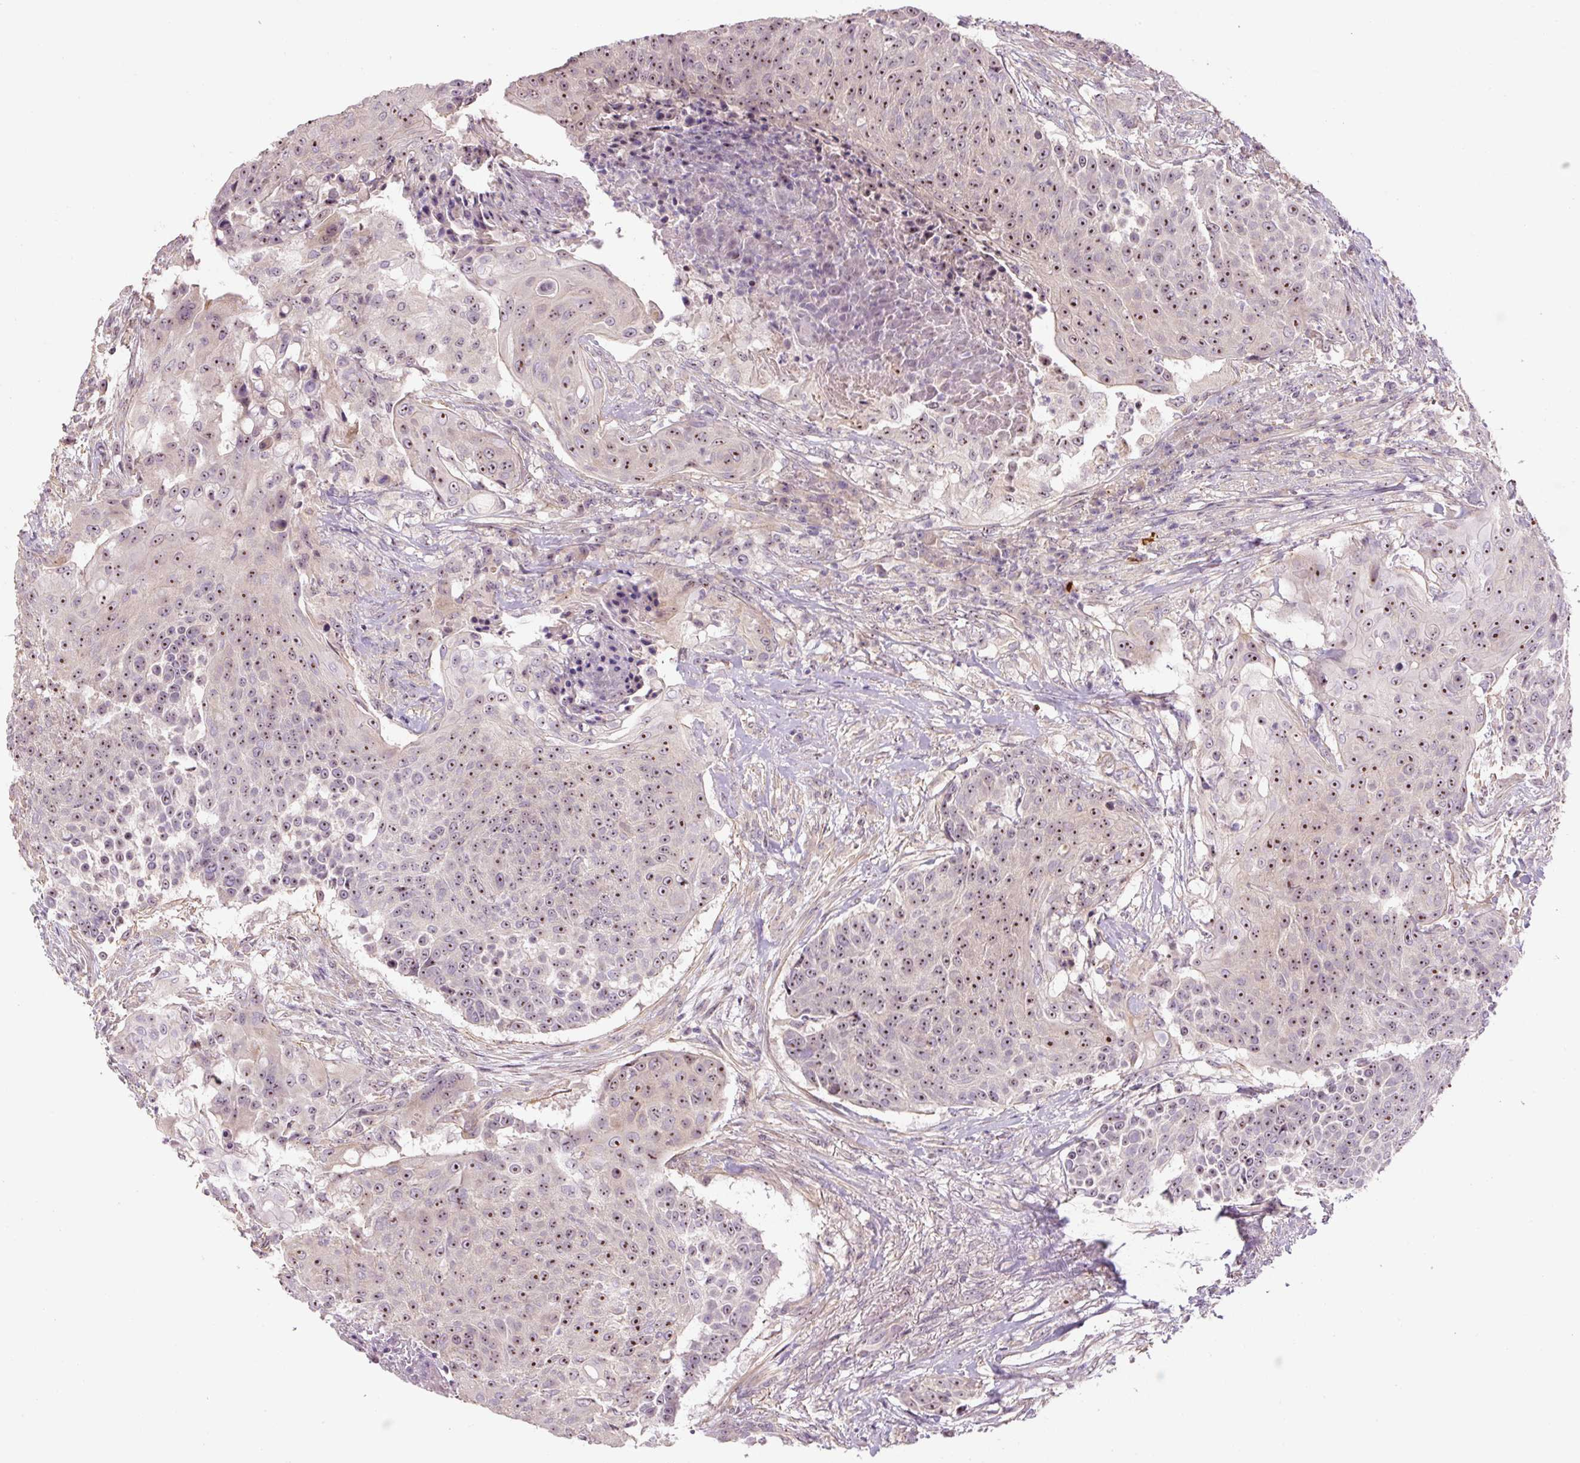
{"staining": {"intensity": "moderate", "quantity": ">75%", "location": "nuclear"}, "tissue": "urothelial cancer", "cell_type": "Tumor cells", "image_type": "cancer", "snomed": [{"axis": "morphology", "description": "Urothelial carcinoma, High grade"}, {"axis": "topography", "description": "Urinary bladder"}], "caption": "The histopathology image displays staining of urothelial cancer, revealing moderate nuclear protein staining (brown color) within tumor cells.", "gene": "TMEM151B", "patient": {"sex": "female", "age": 63}}